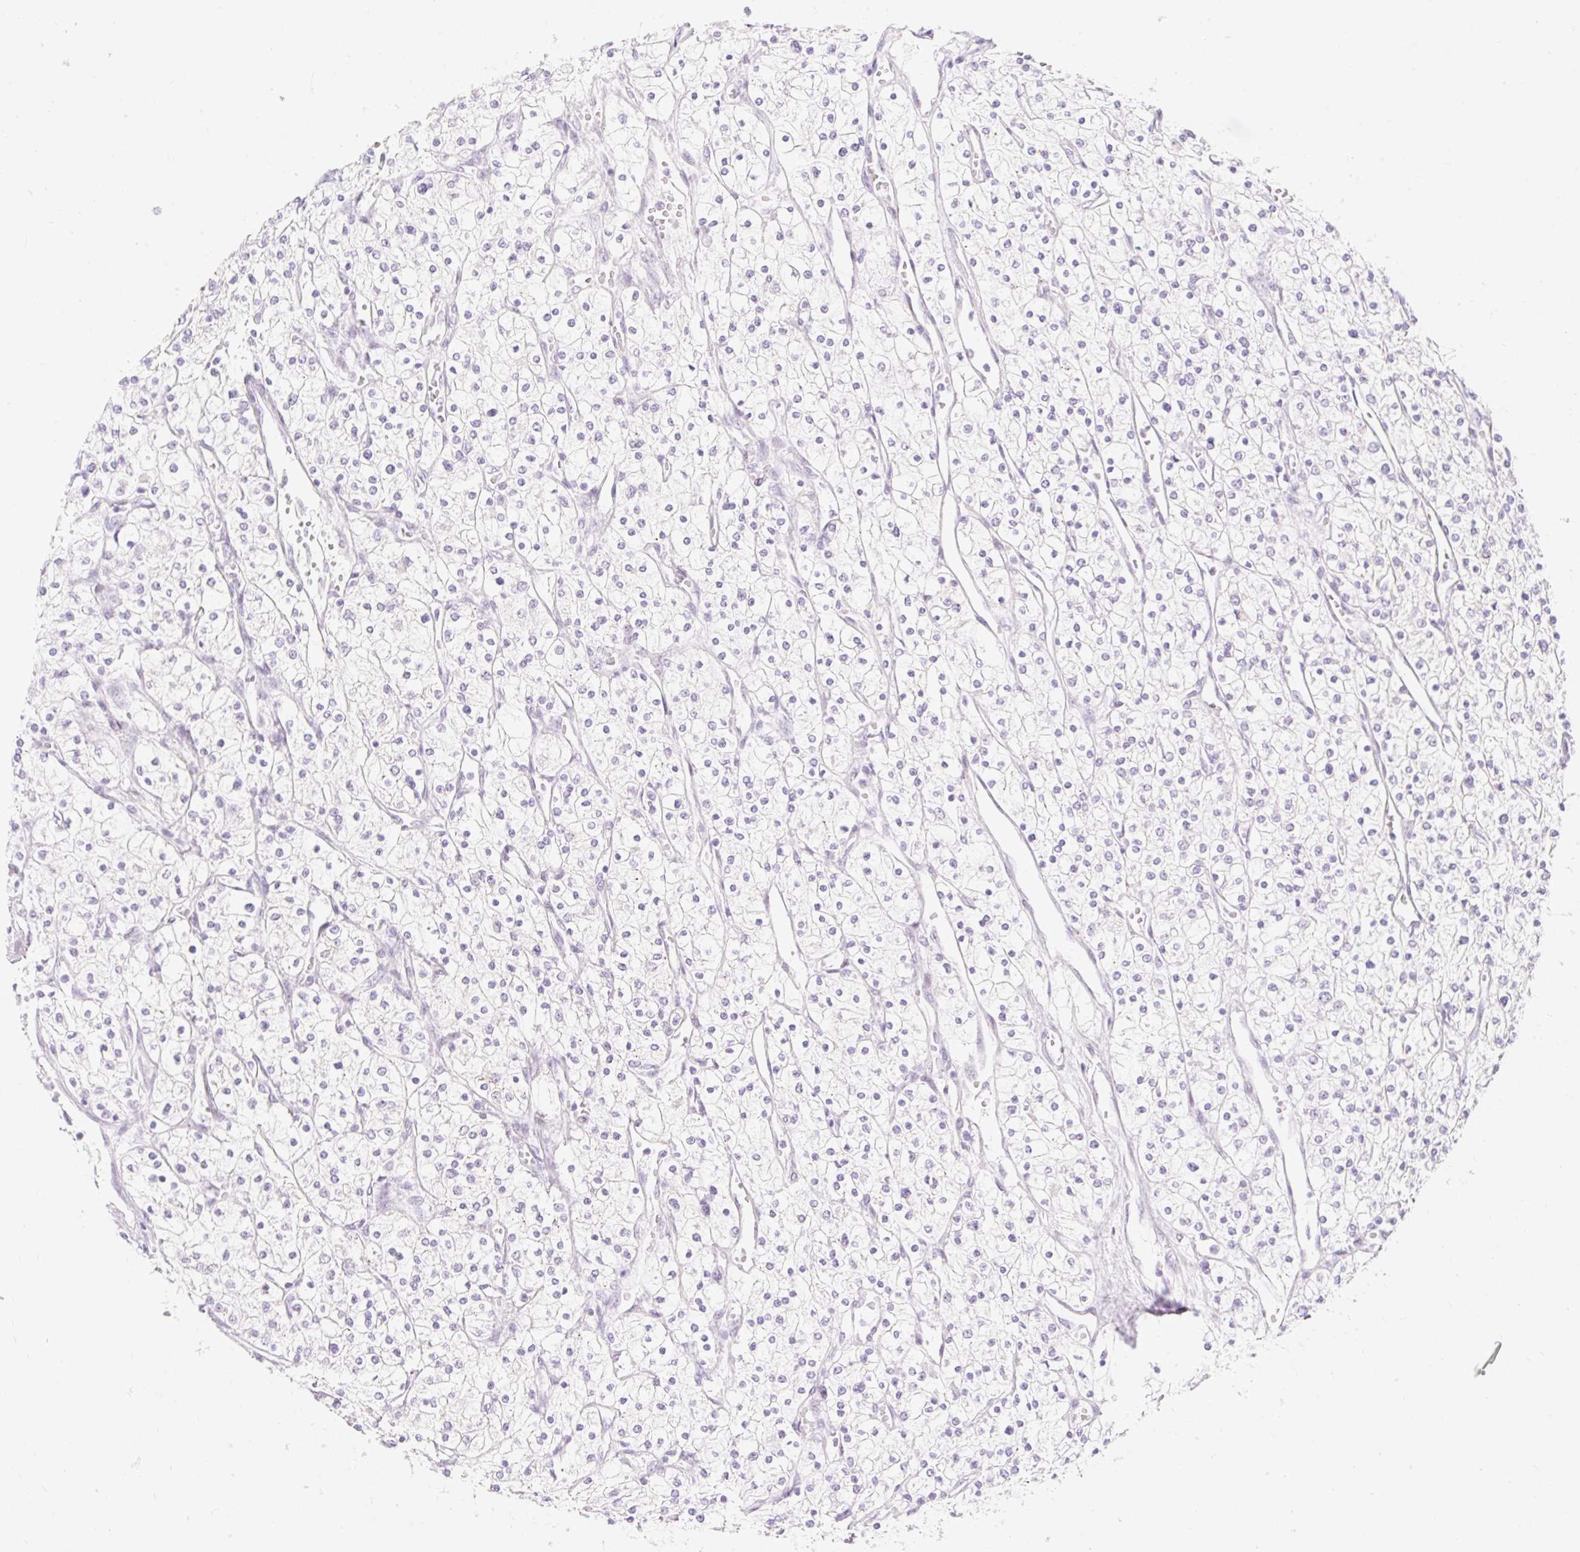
{"staining": {"intensity": "negative", "quantity": "none", "location": "none"}, "tissue": "renal cancer", "cell_type": "Tumor cells", "image_type": "cancer", "snomed": [{"axis": "morphology", "description": "Adenocarcinoma, NOS"}, {"axis": "topography", "description": "Kidney"}], "caption": "There is no significant staining in tumor cells of renal cancer. The staining is performed using DAB (3,3'-diaminobenzidine) brown chromogen with nuclei counter-stained in using hematoxylin.", "gene": "H2BW1", "patient": {"sex": "male", "age": 80}}